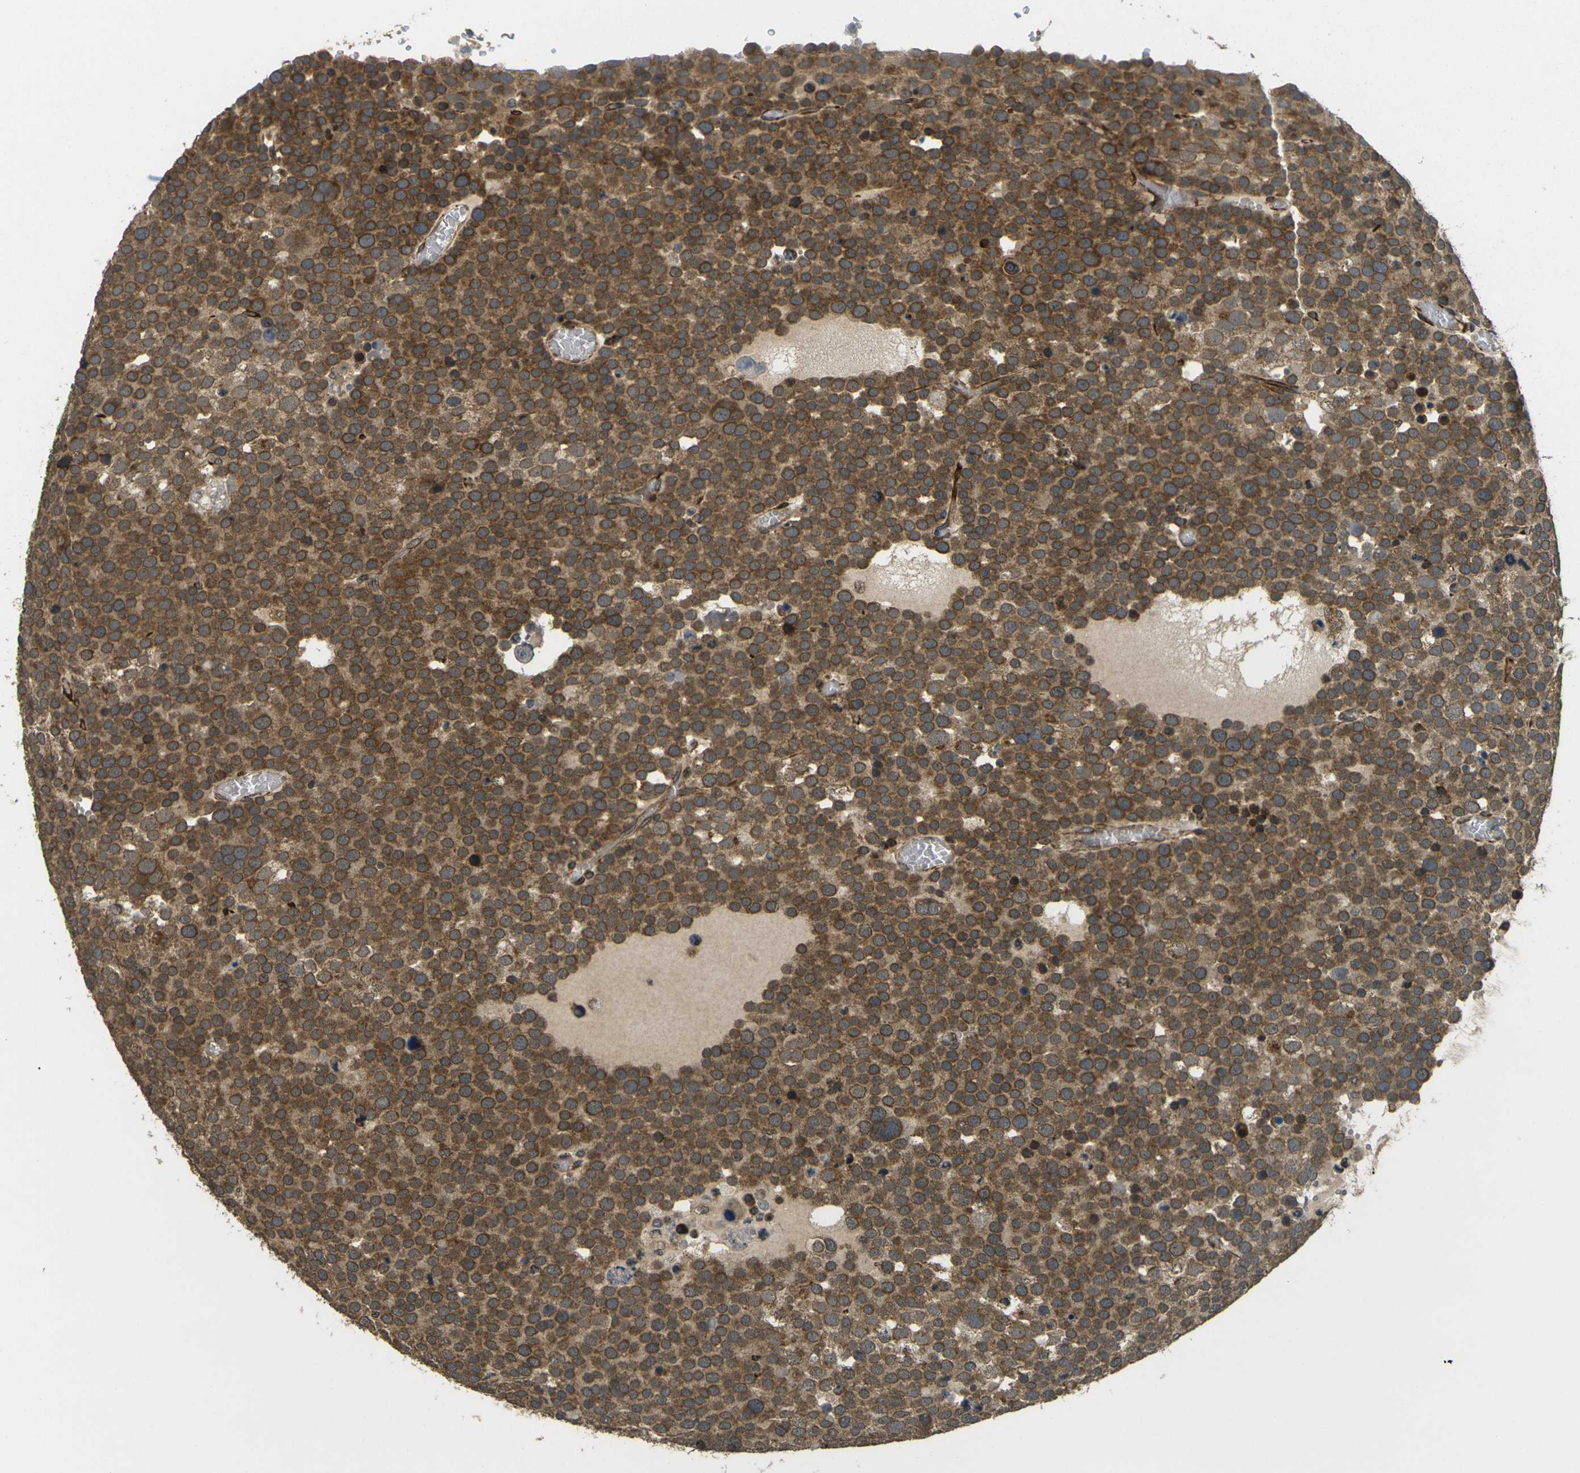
{"staining": {"intensity": "moderate", "quantity": ">75%", "location": "cytoplasmic/membranous"}, "tissue": "testis cancer", "cell_type": "Tumor cells", "image_type": "cancer", "snomed": [{"axis": "morphology", "description": "Seminoma, NOS"}, {"axis": "topography", "description": "Testis"}], "caption": "DAB (3,3'-diaminobenzidine) immunohistochemical staining of human testis seminoma shows moderate cytoplasmic/membranous protein staining in approximately >75% of tumor cells.", "gene": "FUT11", "patient": {"sex": "male", "age": 71}}